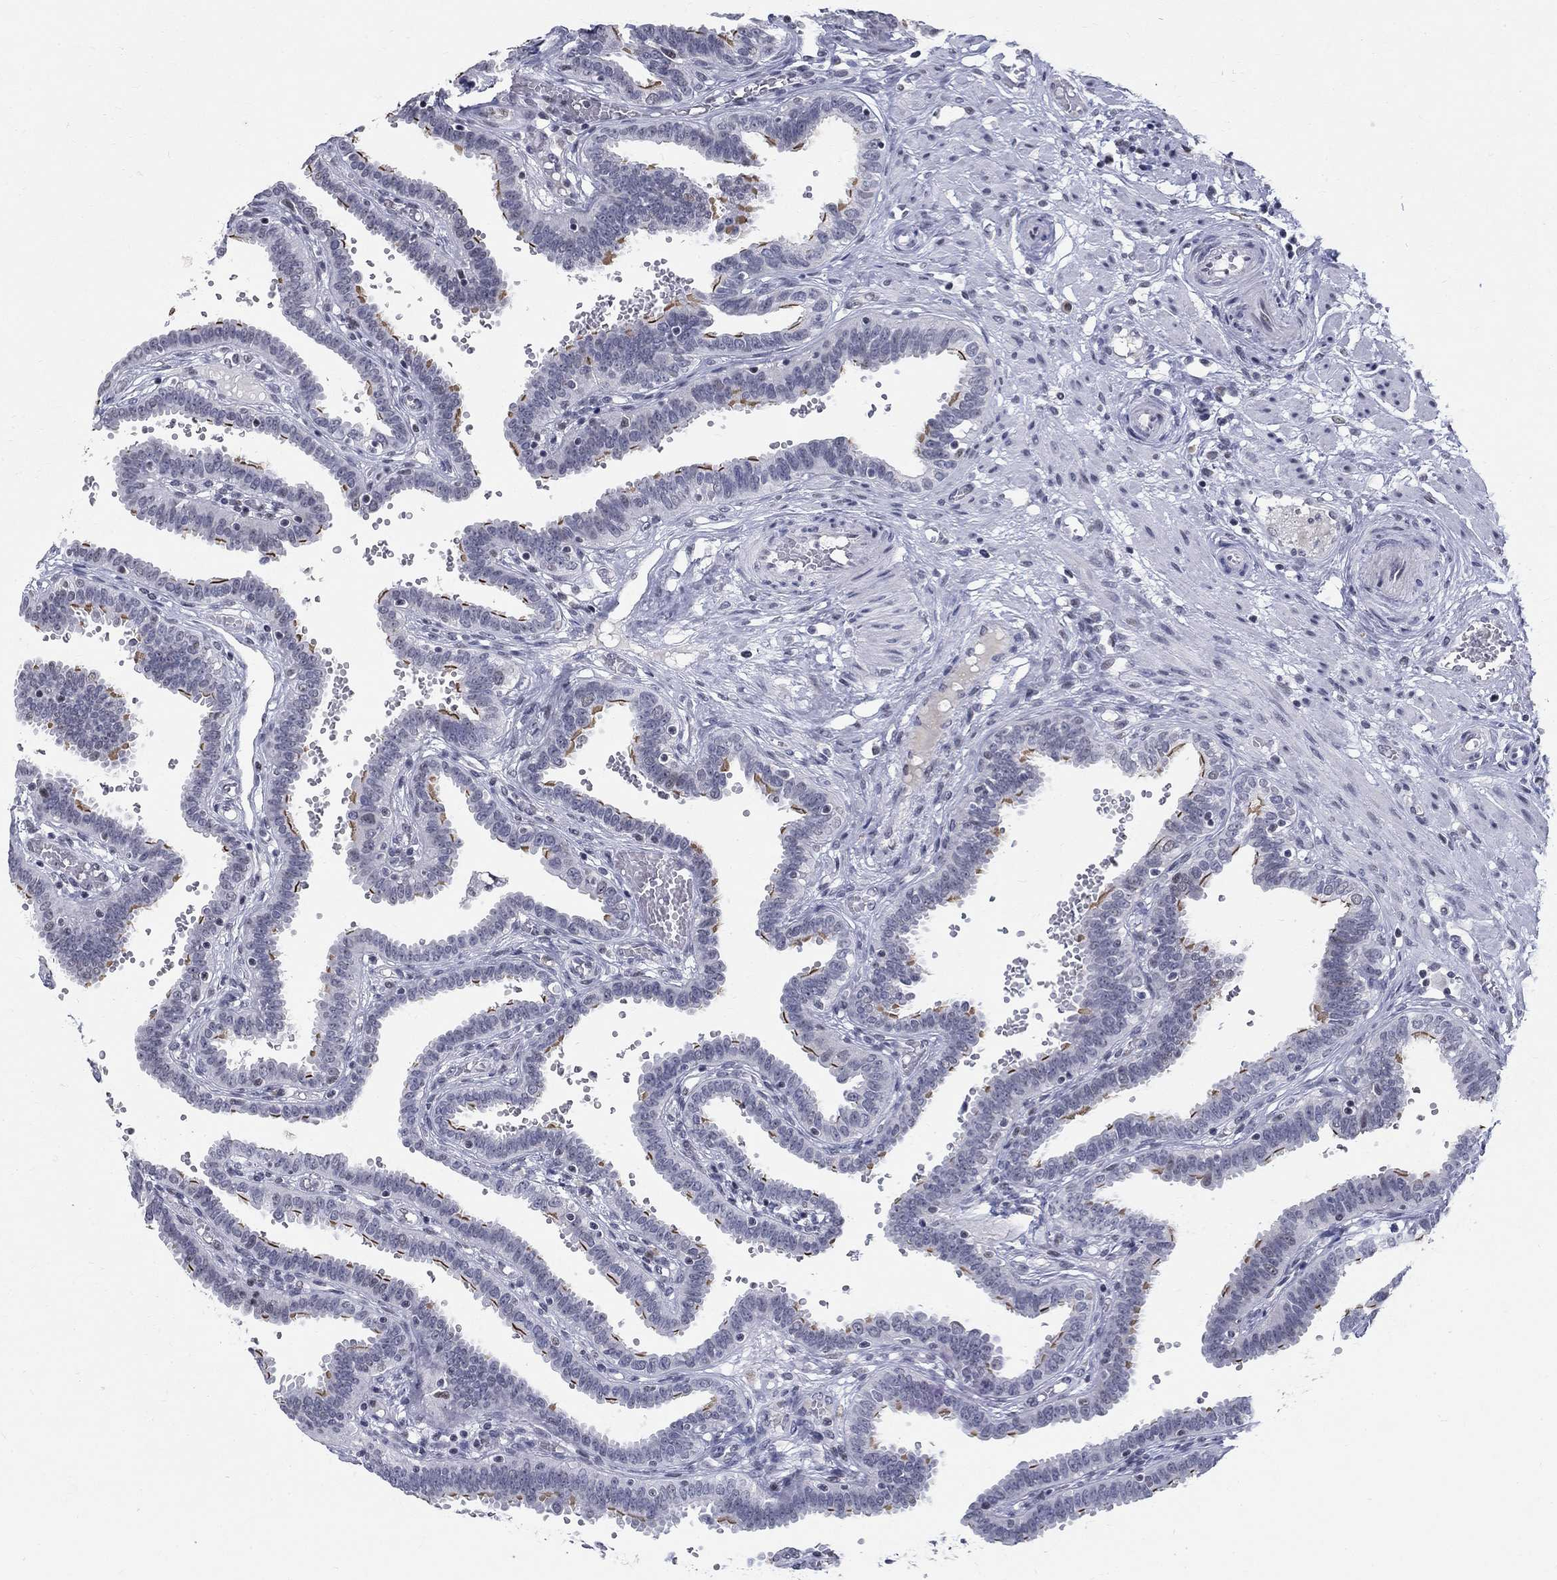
{"staining": {"intensity": "strong", "quantity": "<25%", "location": "cytoplasmic/membranous"}, "tissue": "fallopian tube", "cell_type": "Glandular cells", "image_type": "normal", "snomed": [{"axis": "morphology", "description": "Normal tissue, NOS"}, {"axis": "topography", "description": "Fallopian tube"}], "caption": "This histopathology image reveals benign fallopian tube stained with immunohistochemistry (IHC) to label a protein in brown. The cytoplasmic/membranous of glandular cells show strong positivity for the protein. Nuclei are counter-stained blue.", "gene": "BHLHE22", "patient": {"sex": "female", "age": 37}}